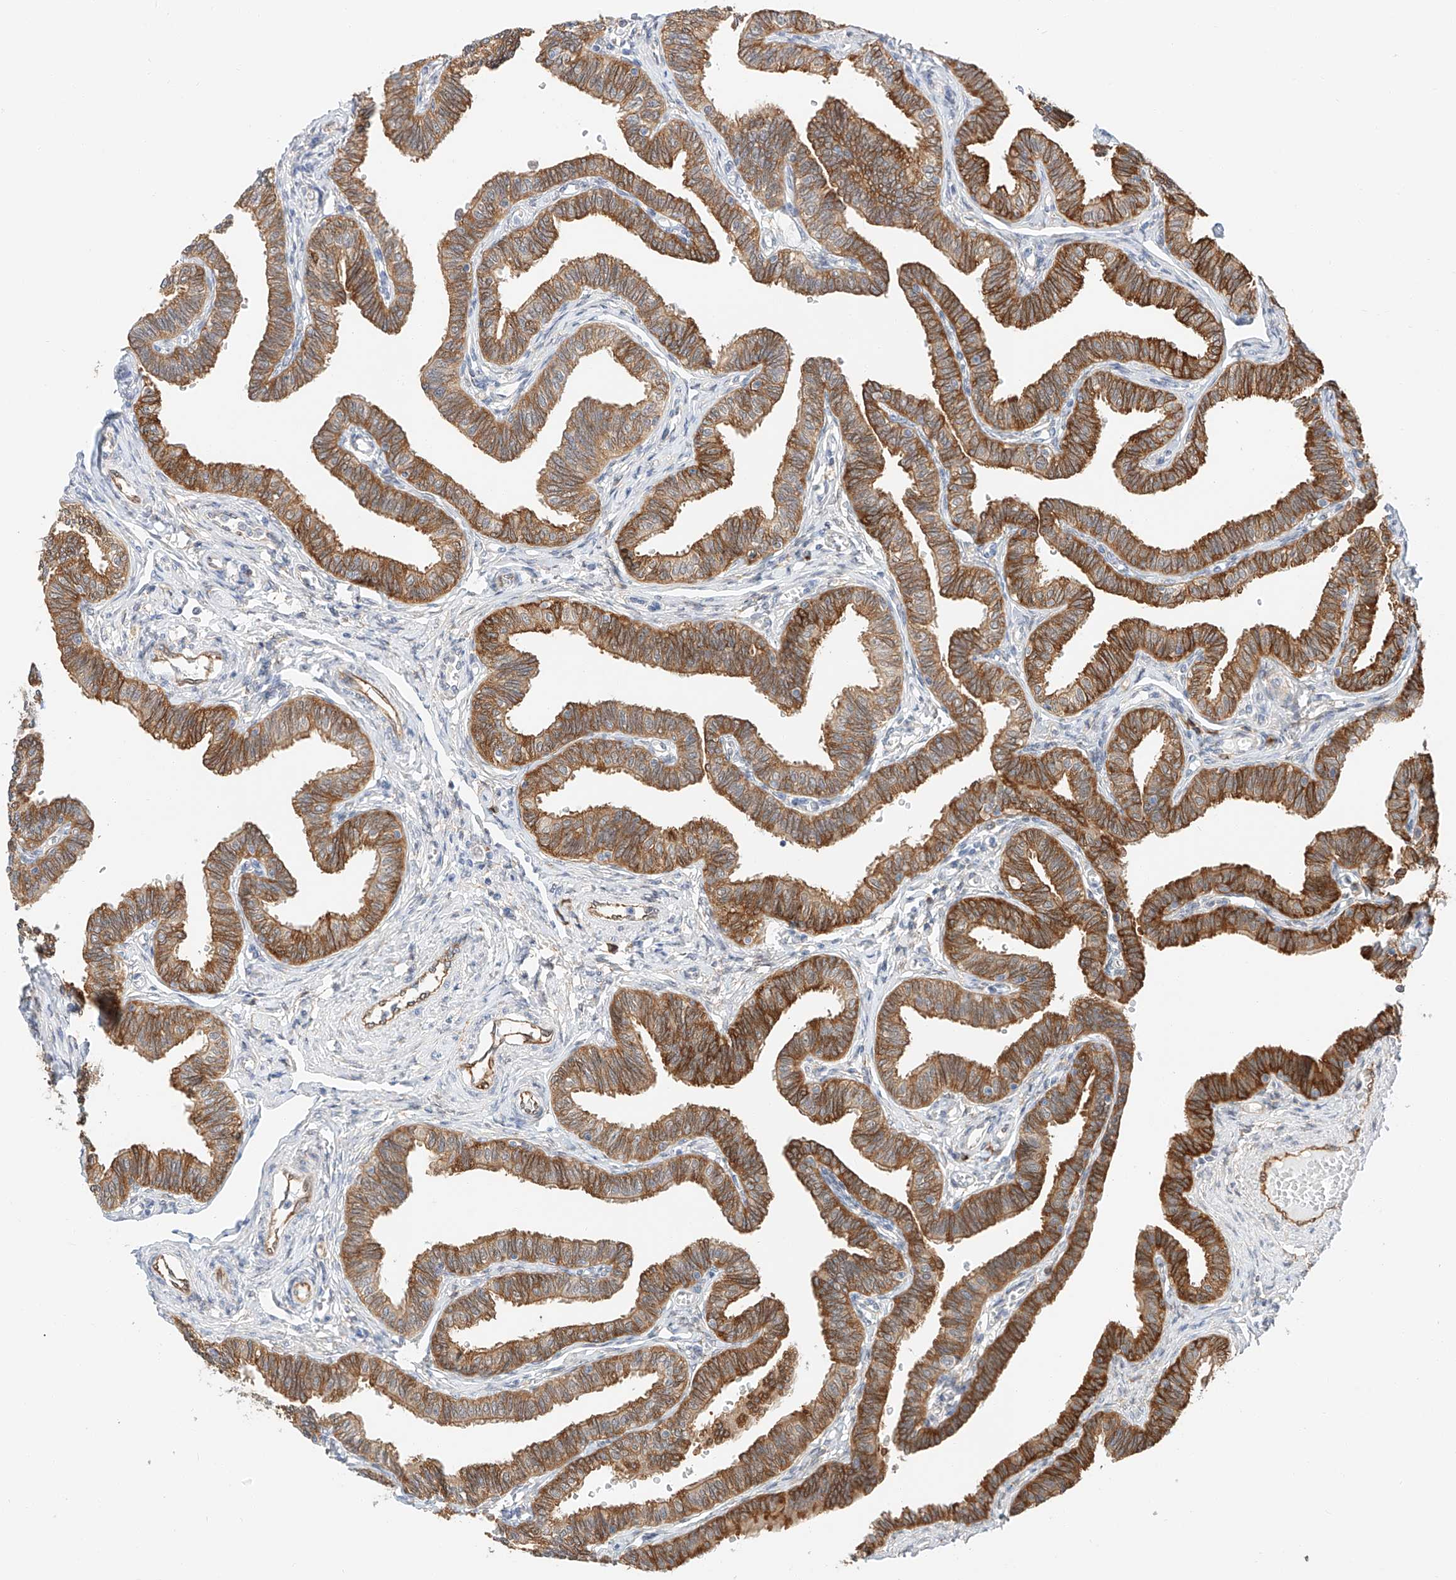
{"staining": {"intensity": "strong", "quantity": ">75%", "location": "cytoplasmic/membranous"}, "tissue": "fallopian tube", "cell_type": "Glandular cells", "image_type": "normal", "snomed": [{"axis": "morphology", "description": "Normal tissue, NOS"}, {"axis": "topography", "description": "Fallopian tube"}, {"axis": "topography", "description": "Ovary"}], "caption": "A high-resolution micrograph shows IHC staining of benign fallopian tube, which exhibits strong cytoplasmic/membranous positivity in approximately >75% of glandular cells.", "gene": "CARMIL1", "patient": {"sex": "female", "age": 23}}